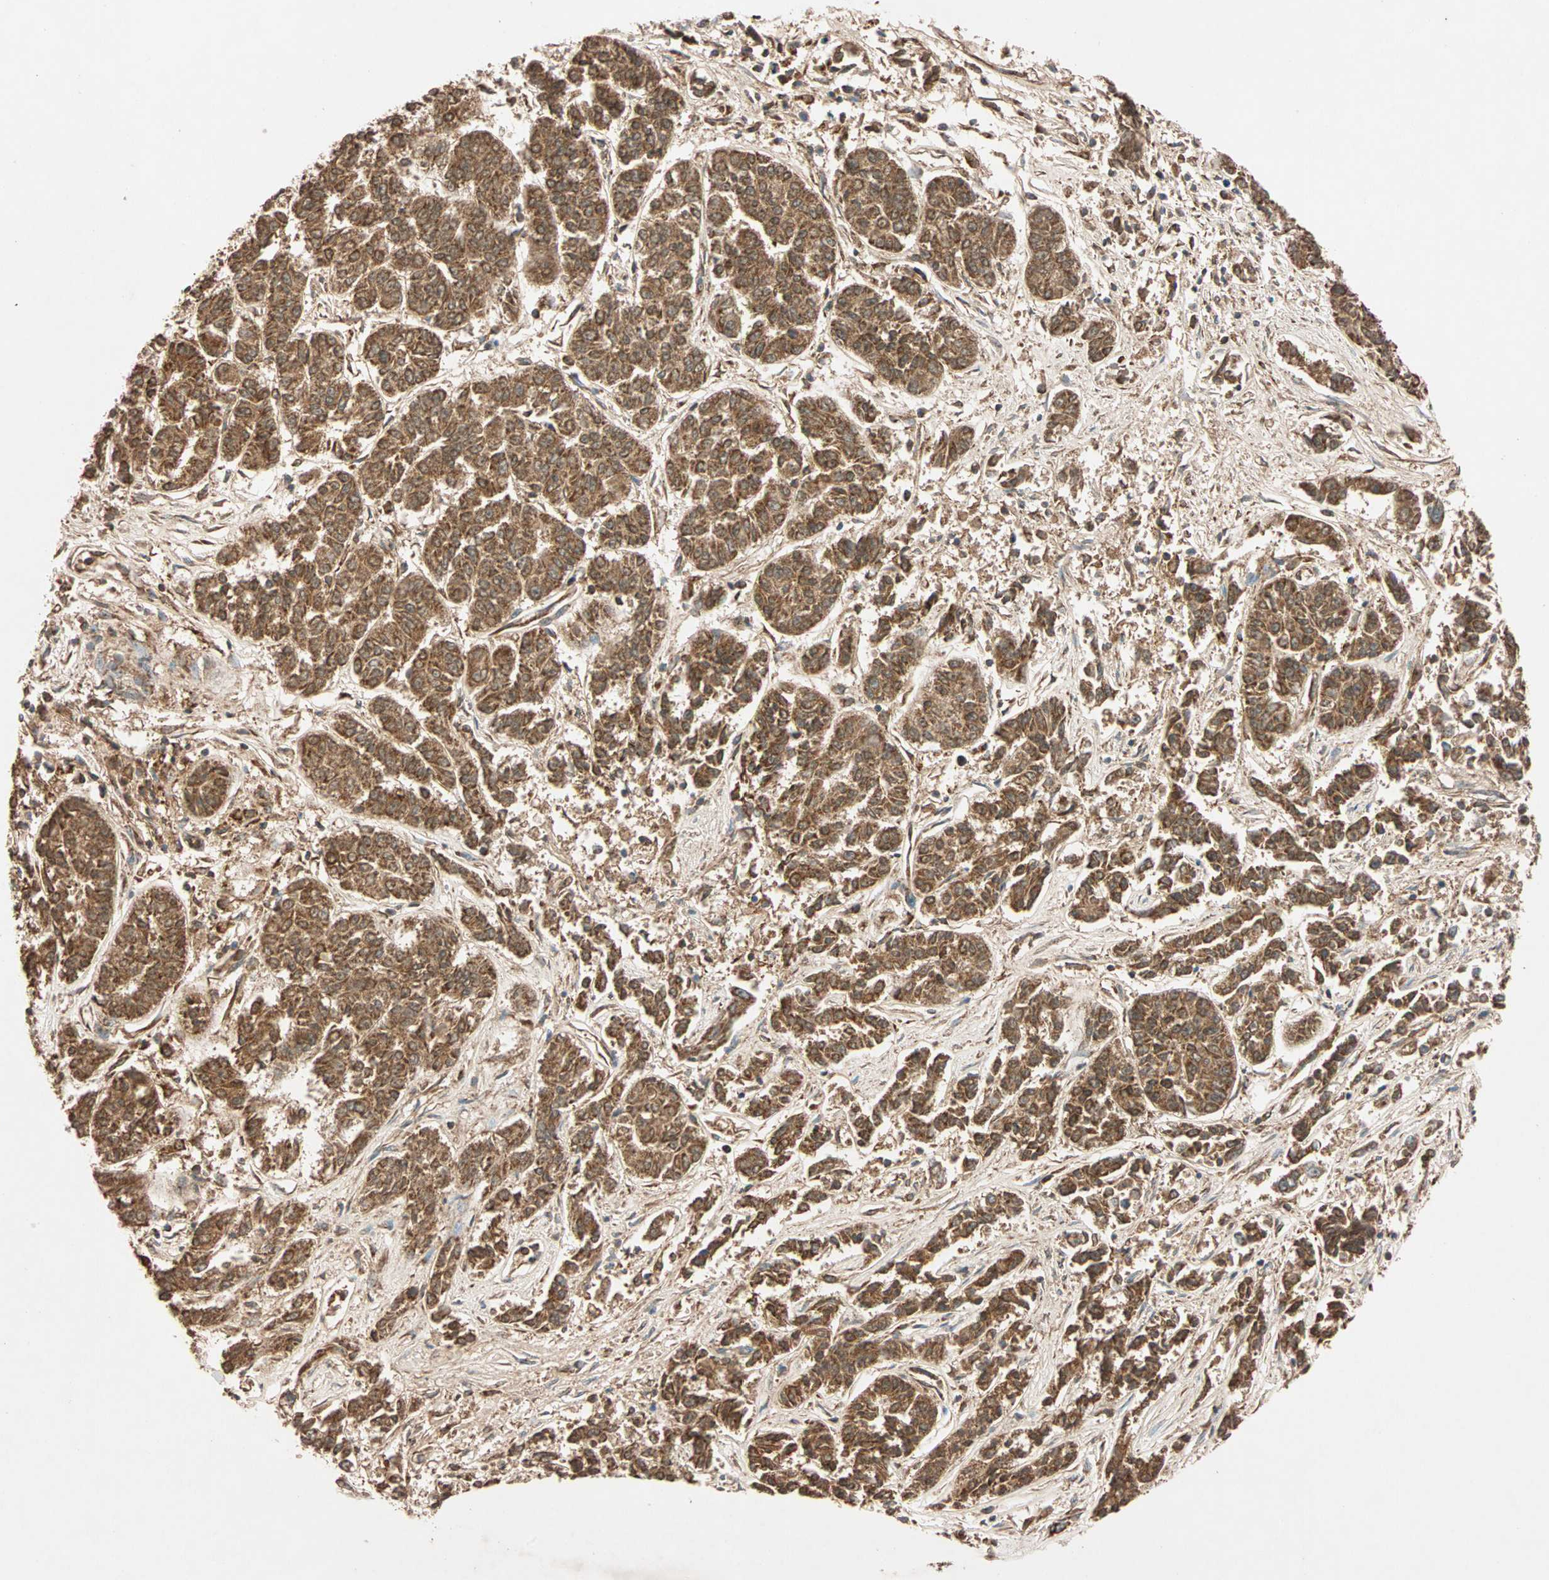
{"staining": {"intensity": "strong", "quantity": ">75%", "location": "cytoplasmic/membranous"}, "tissue": "lung cancer", "cell_type": "Tumor cells", "image_type": "cancer", "snomed": [{"axis": "morphology", "description": "Adenocarcinoma, NOS"}, {"axis": "topography", "description": "Lung"}], "caption": "Immunohistochemical staining of human lung cancer (adenocarcinoma) reveals high levels of strong cytoplasmic/membranous positivity in approximately >75% of tumor cells.", "gene": "MAPK1", "patient": {"sex": "male", "age": 84}}